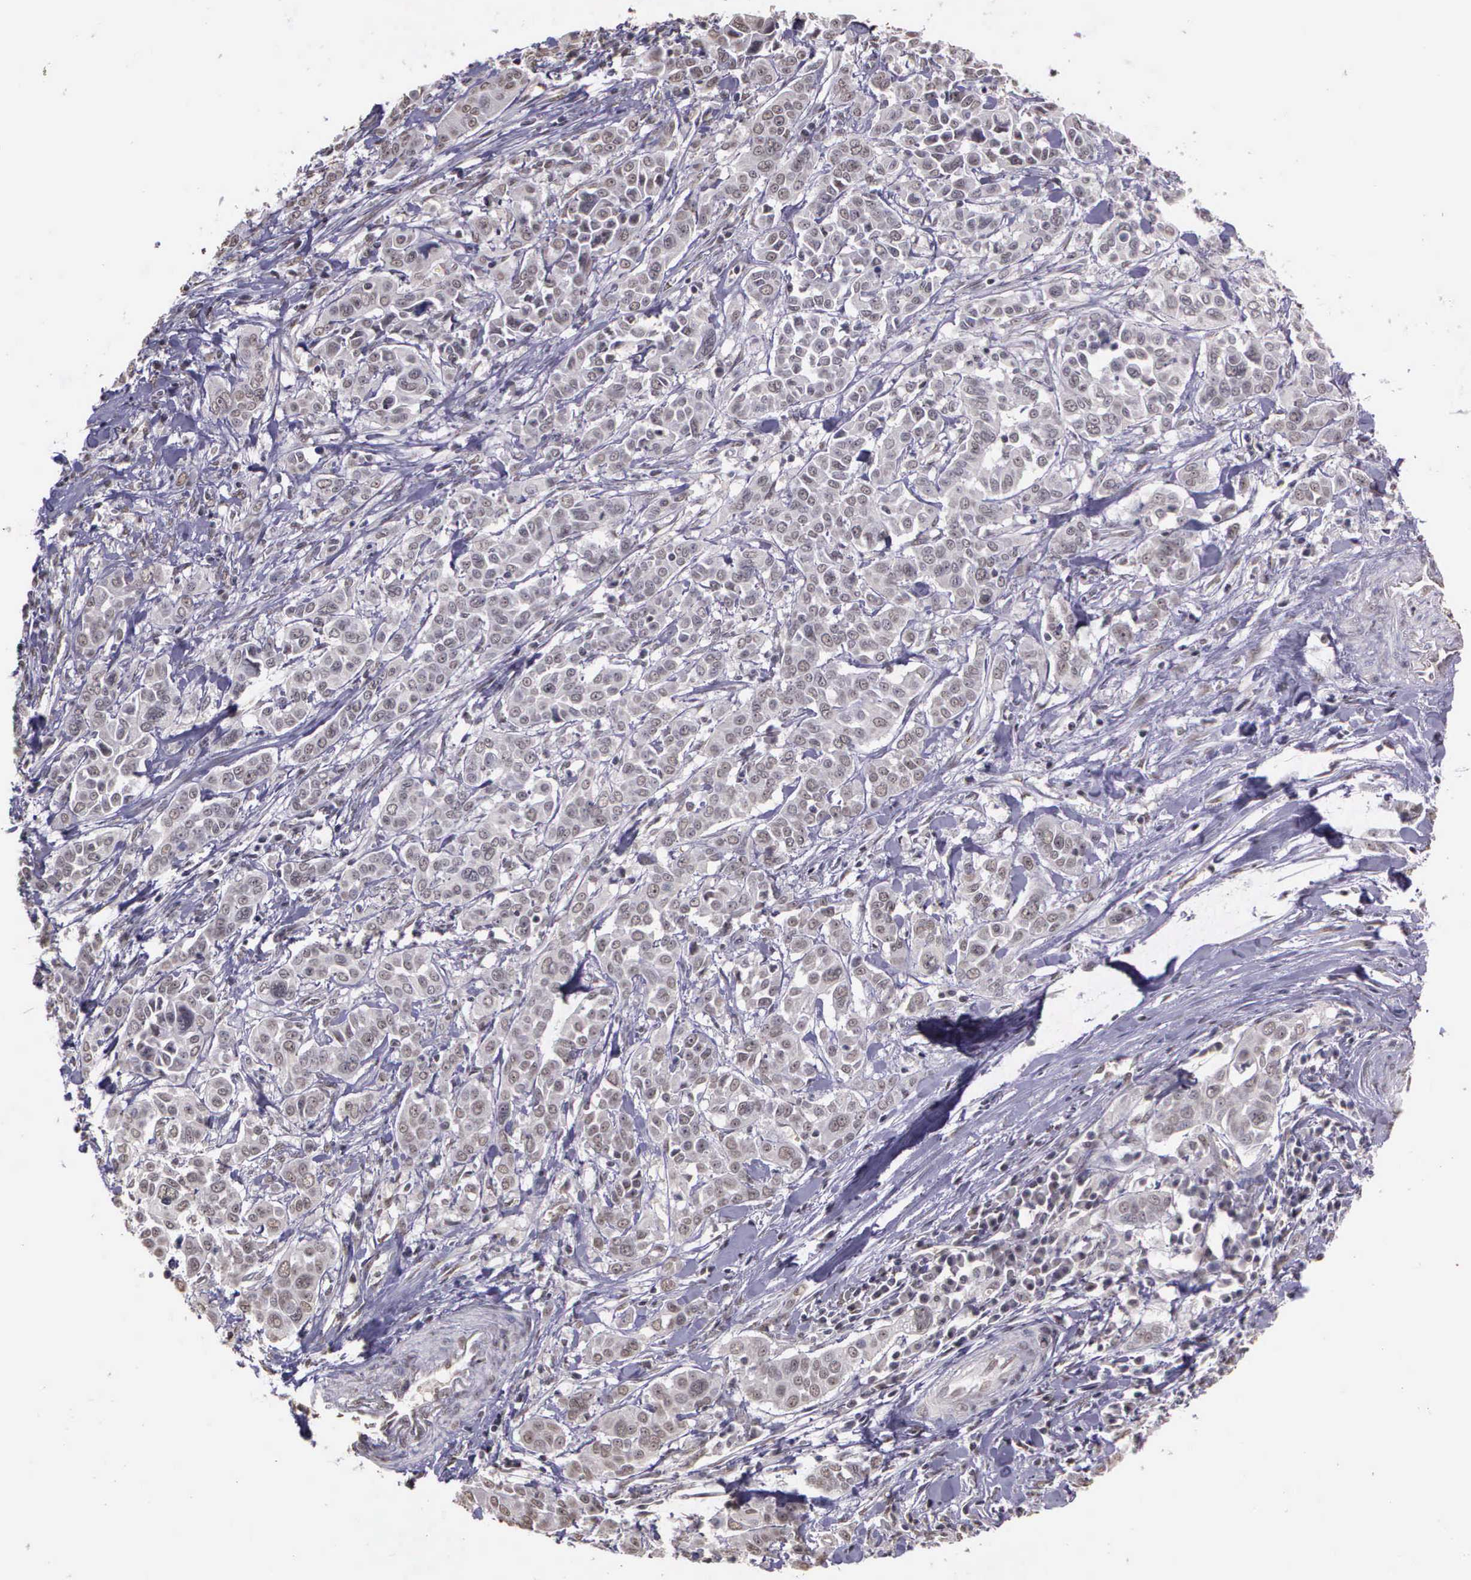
{"staining": {"intensity": "negative", "quantity": "none", "location": "none"}, "tissue": "pancreatic cancer", "cell_type": "Tumor cells", "image_type": "cancer", "snomed": [{"axis": "morphology", "description": "Adenocarcinoma, NOS"}, {"axis": "topography", "description": "Pancreas"}], "caption": "High power microscopy histopathology image of an IHC photomicrograph of pancreatic adenocarcinoma, revealing no significant positivity in tumor cells.", "gene": "ARMCX5", "patient": {"sex": "female", "age": 52}}